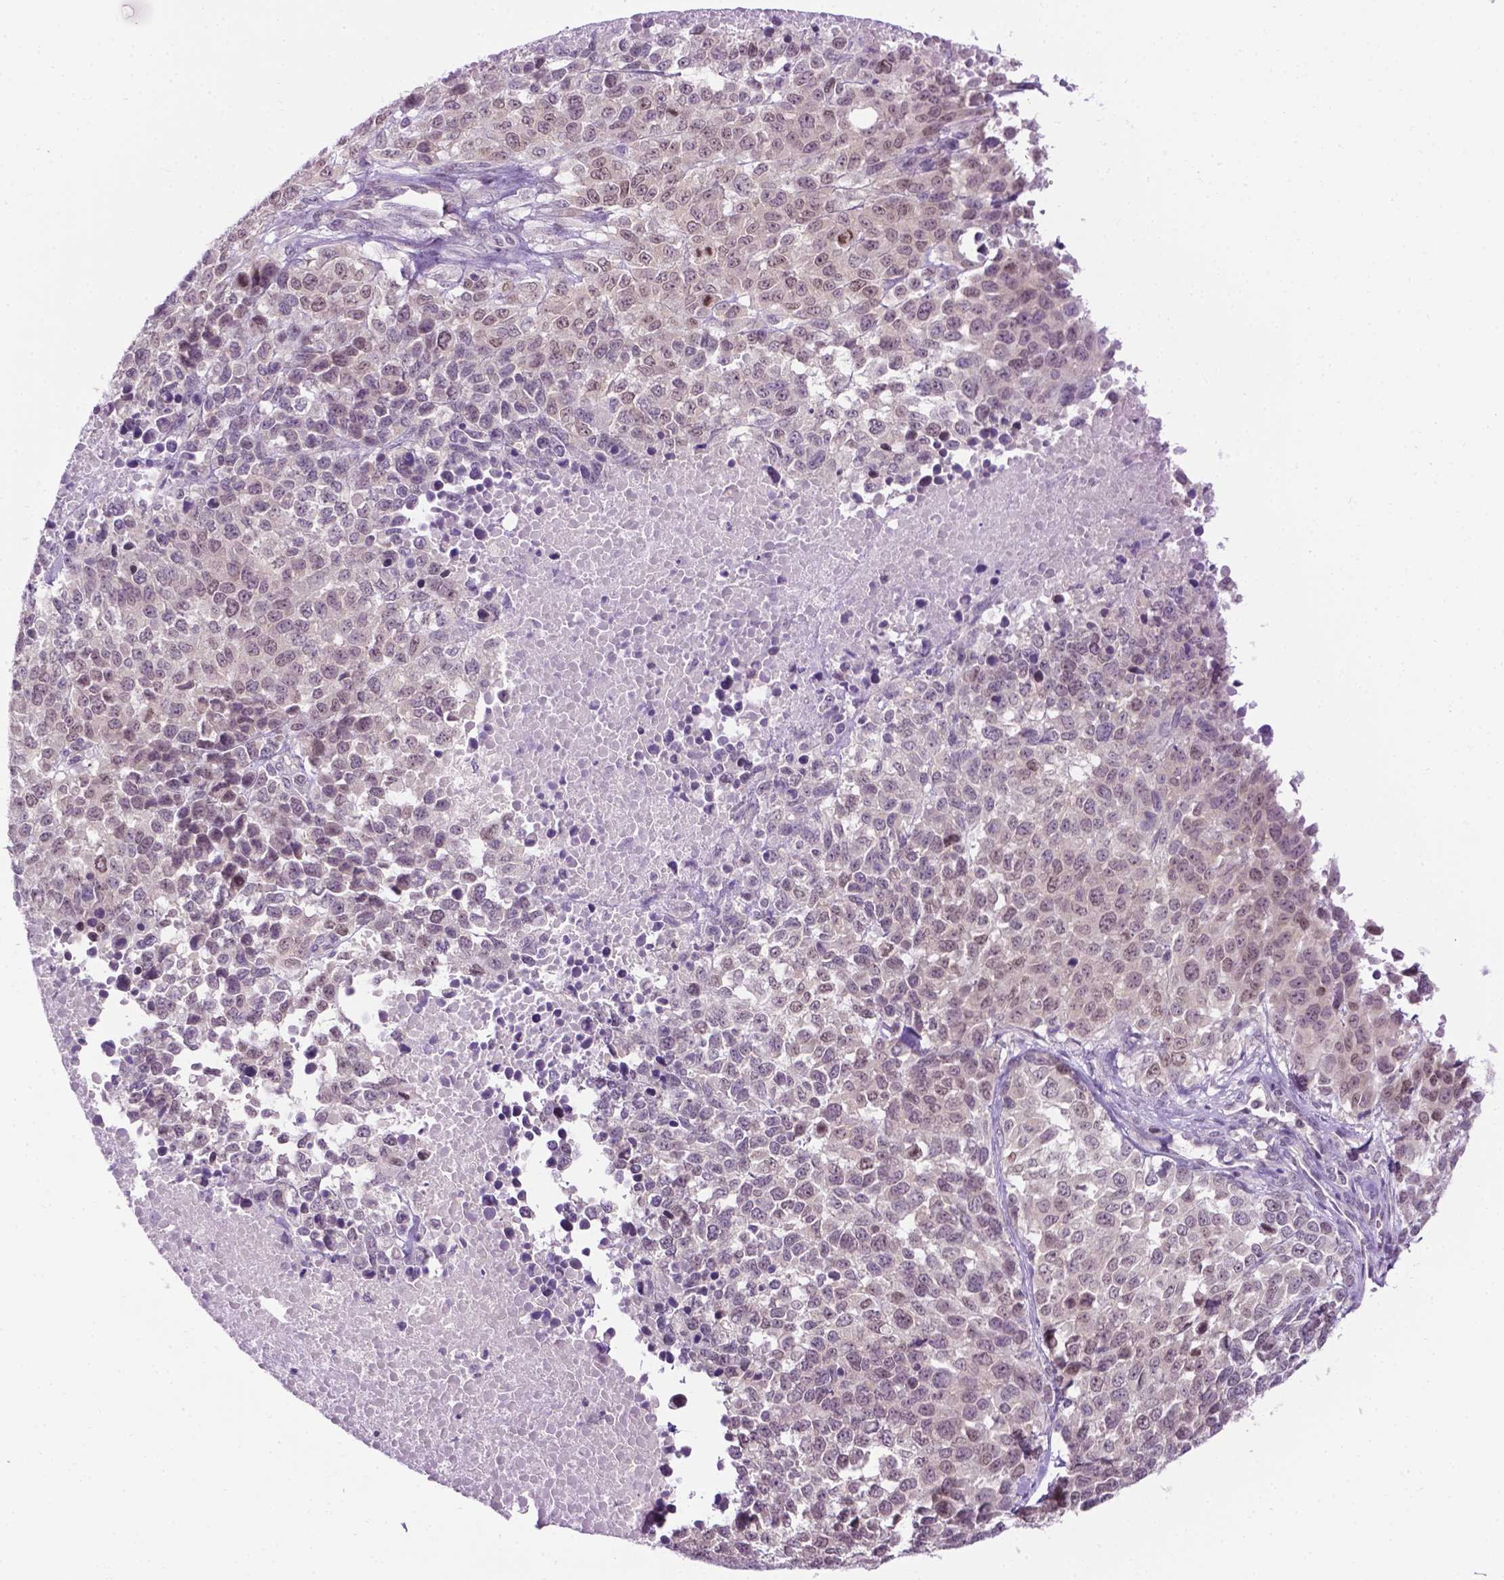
{"staining": {"intensity": "weak", "quantity": "25%-75%", "location": "nuclear"}, "tissue": "melanoma", "cell_type": "Tumor cells", "image_type": "cancer", "snomed": [{"axis": "morphology", "description": "Malignant melanoma, Metastatic site"}, {"axis": "topography", "description": "Skin"}], "caption": "Tumor cells display low levels of weak nuclear expression in approximately 25%-75% of cells in melanoma. The staining is performed using DAB brown chromogen to label protein expression. The nuclei are counter-stained blue using hematoxylin.", "gene": "DENND4A", "patient": {"sex": "male", "age": 84}}